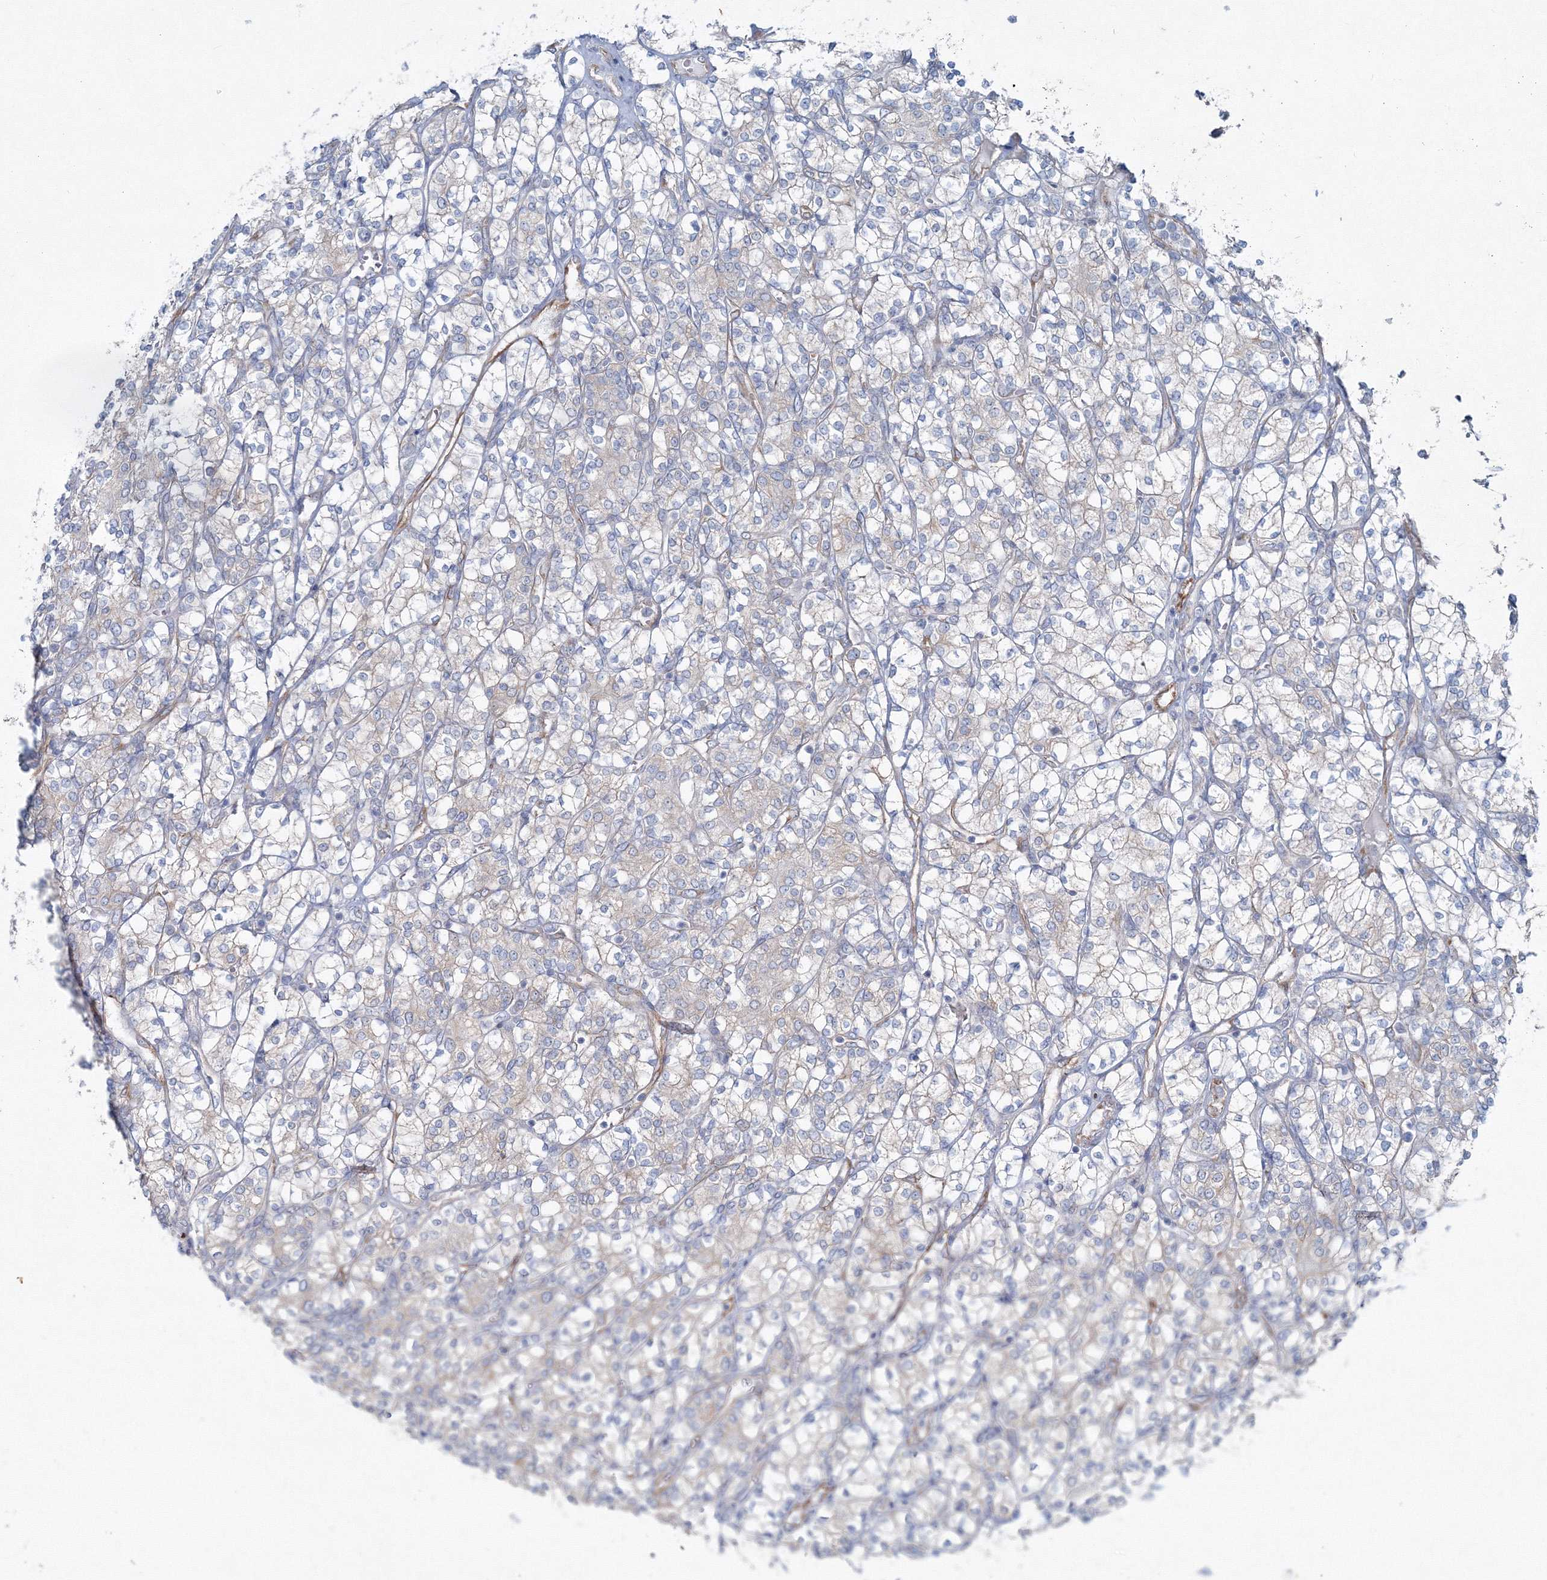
{"staining": {"intensity": "negative", "quantity": "none", "location": "none"}, "tissue": "renal cancer", "cell_type": "Tumor cells", "image_type": "cancer", "snomed": [{"axis": "morphology", "description": "Adenocarcinoma, NOS"}, {"axis": "topography", "description": "Kidney"}], "caption": "Immunohistochemistry (IHC) image of neoplastic tissue: renal adenocarcinoma stained with DAB (3,3'-diaminobenzidine) demonstrates no significant protein positivity in tumor cells.", "gene": "RCN1", "patient": {"sex": "male", "age": 77}}